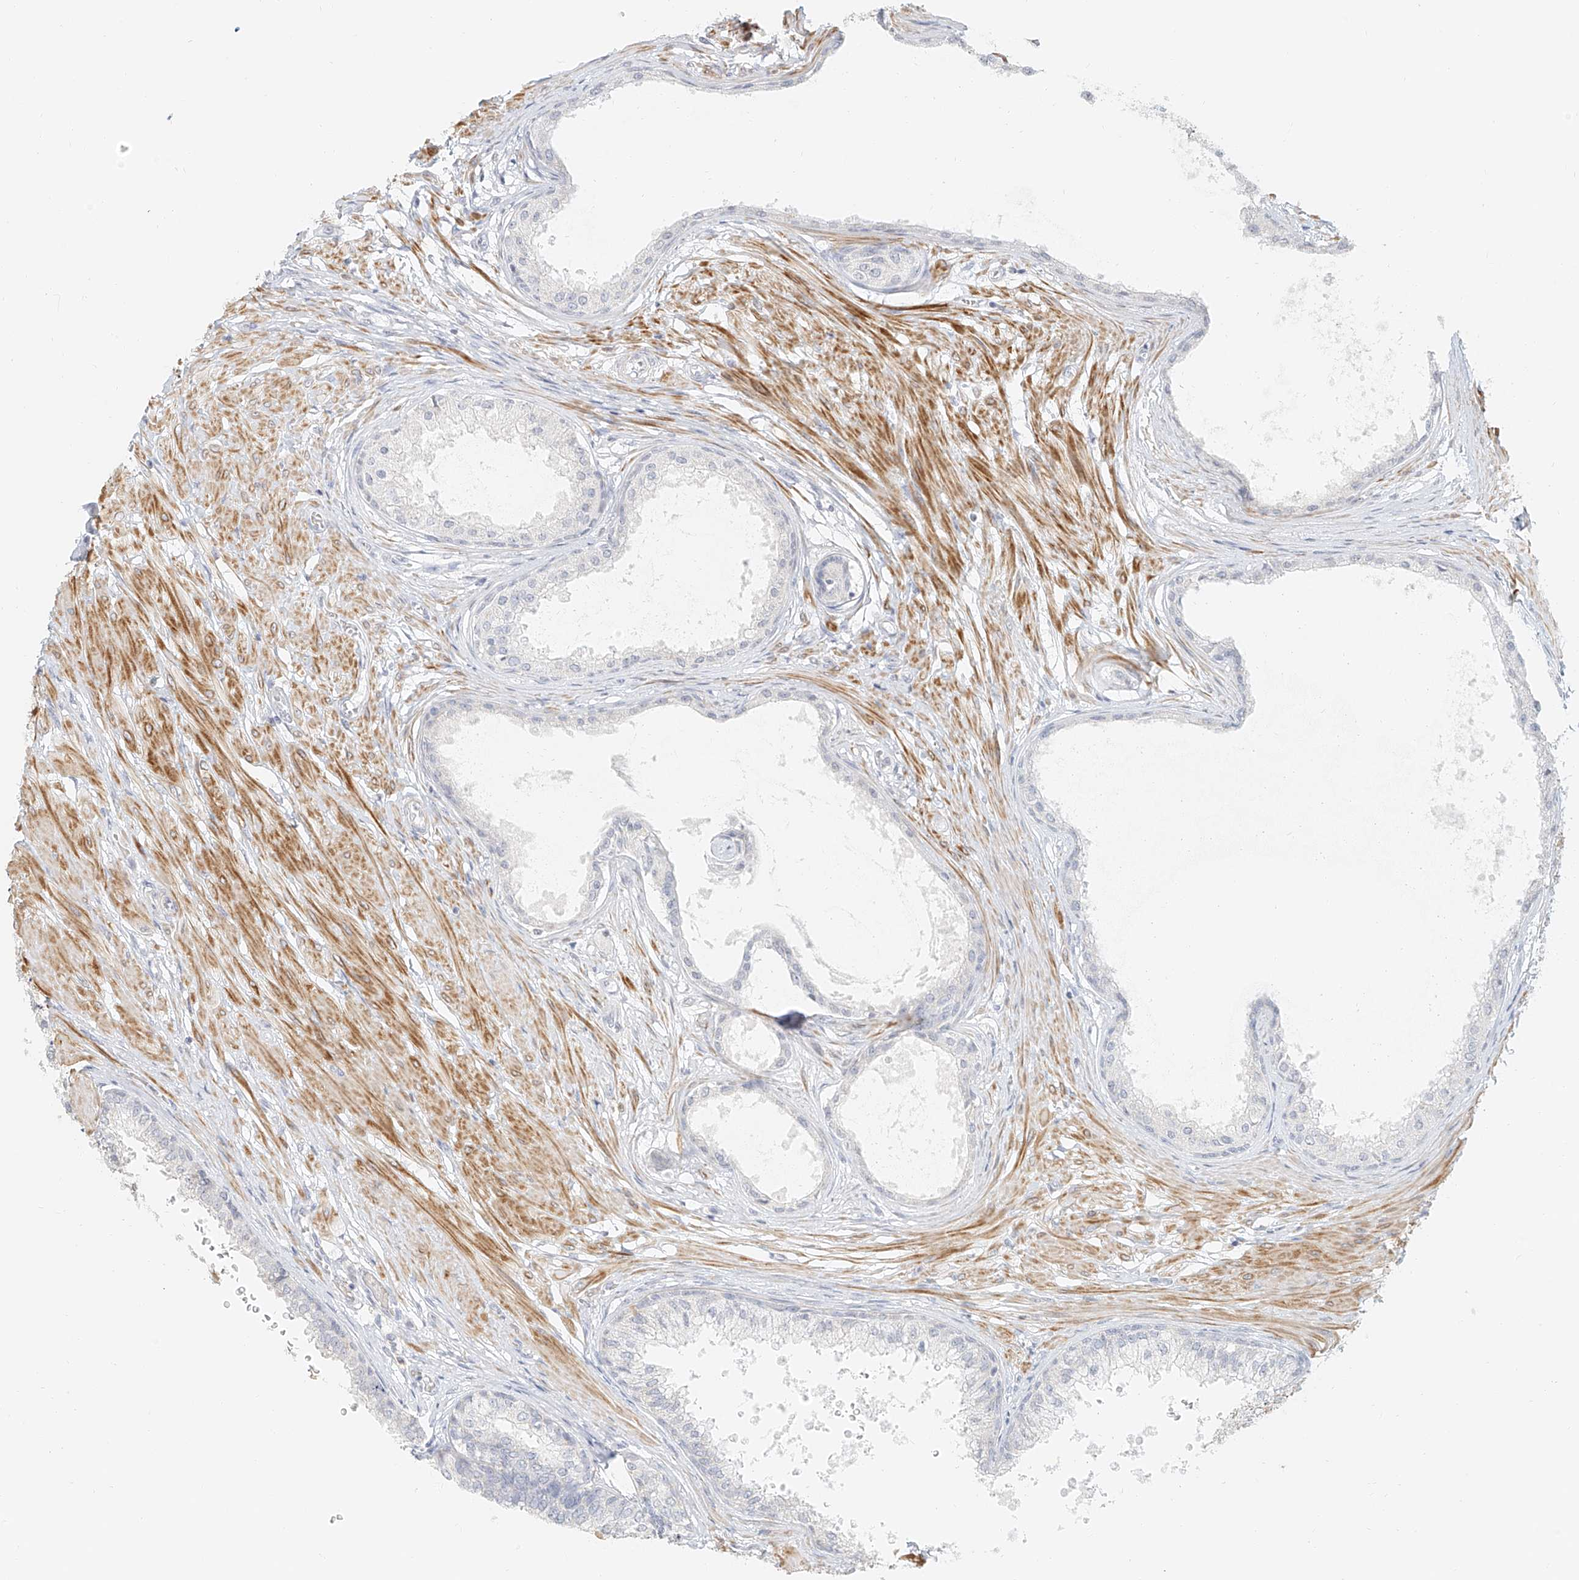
{"staining": {"intensity": "negative", "quantity": "none", "location": "none"}, "tissue": "prostate", "cell_type": "Glandular cells", "image_type": "normal", "snomed": [{"axis": "morphology", "description": "Normal tissue, NOS"}, {"axis": "topography", "description": "Prostate"}], "caption": "A high-resolution histopathology image shows immunohistochemistry staining of unremarkable prostate, which exhibits no significant staining in glandular cells.", "gene": "CXorf58", "patient": {"sex": "male", "age": 48}}